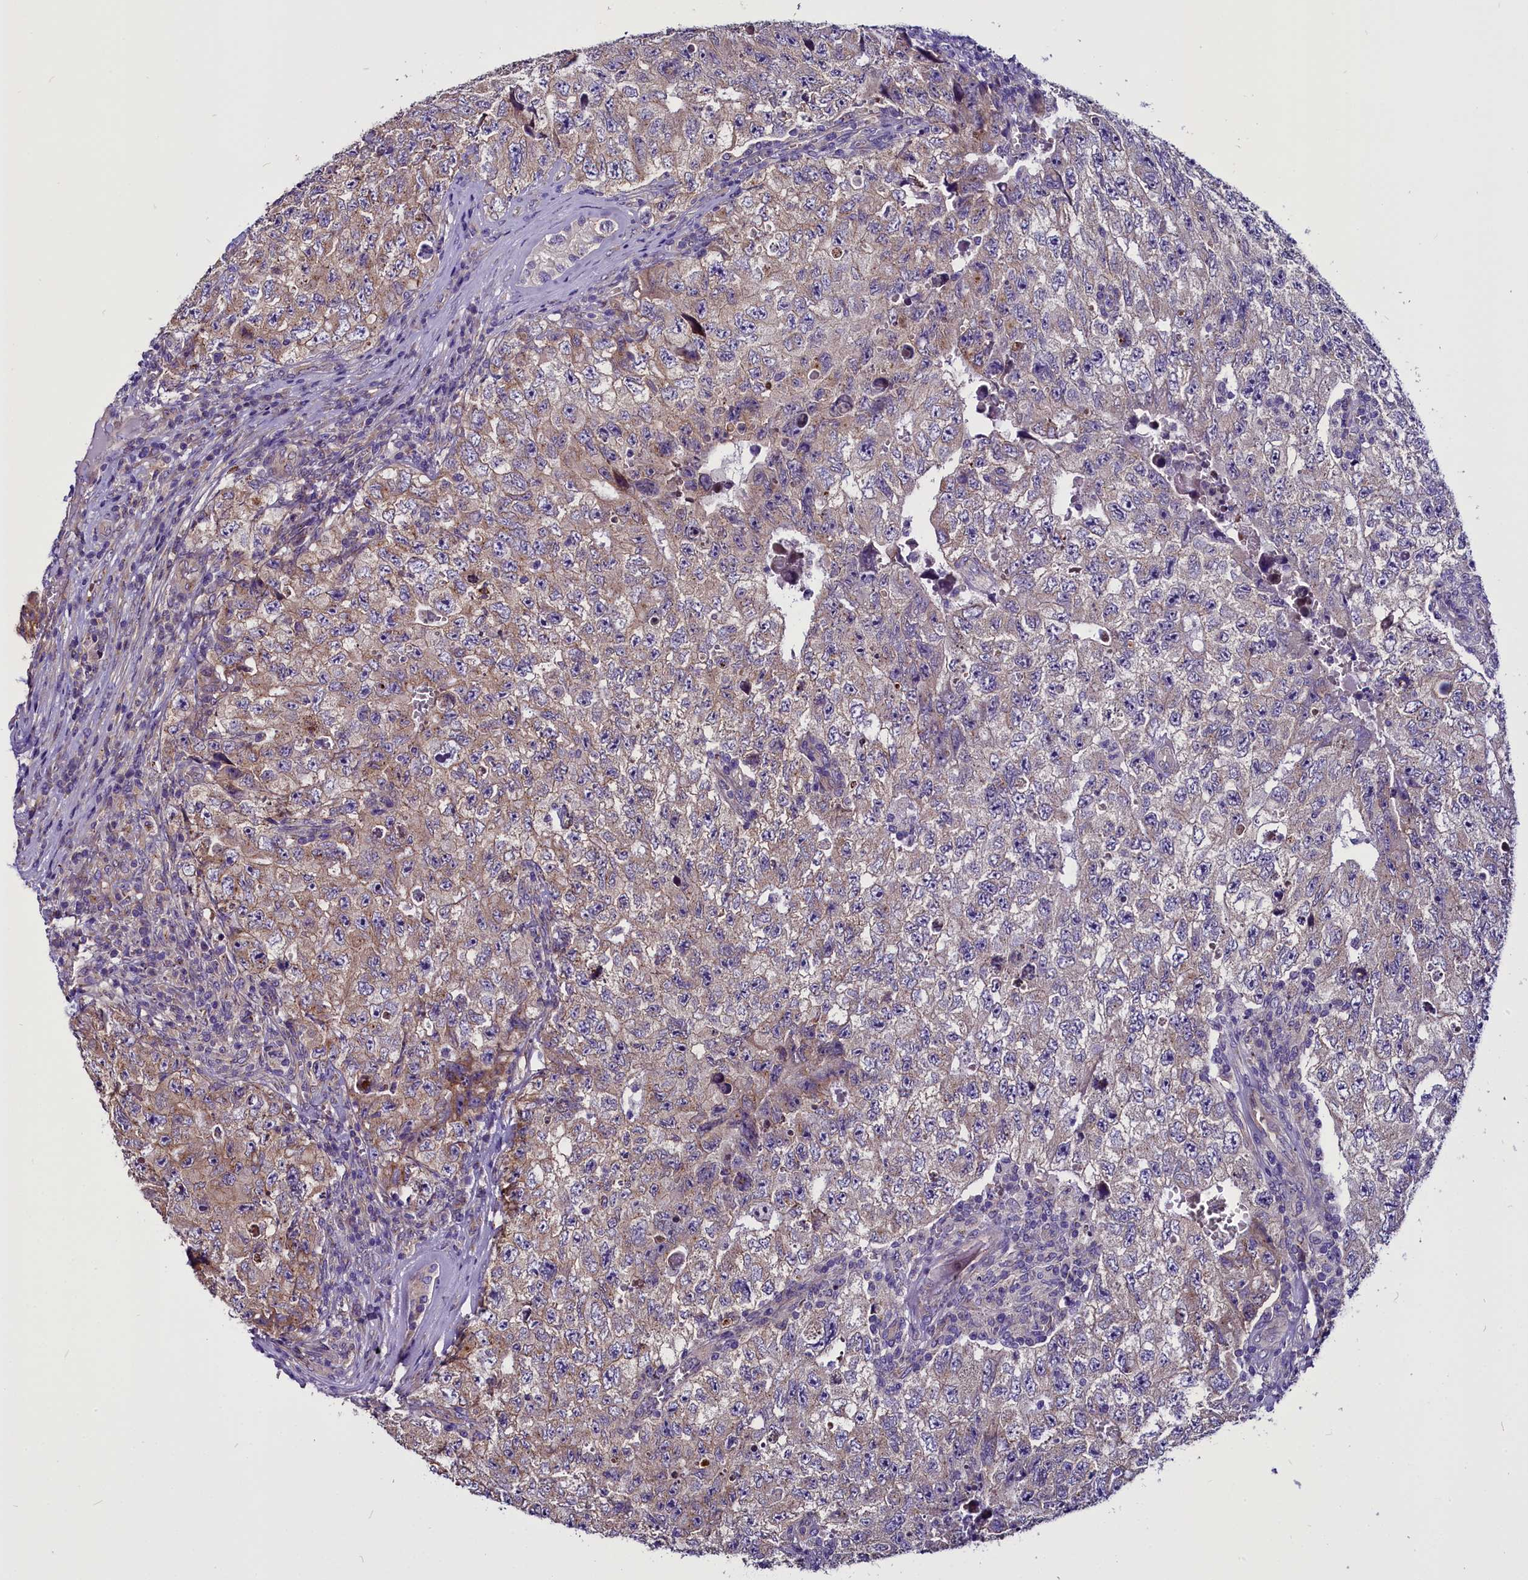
{"staining": {"intensity": "weak", "quantity": "25%-75%", "location": "cytoplasmic/membranous"}, "tissue": "testis cancer", "cell_type": "Tumor cells", "image_type": "cancer", "snomed": [{"axis": "morphology", "description": "Carcinoma, Embryonal, NOS"}, {"axis": "topography", "description": "Testis"}], "caption": "Protein staining of testis cancer tissue shows weak cytoplasmic/membranous staining in approximately 25%-75% of tumor cells. The staining is performed using DAB brown chromogen to label protein expression. The nuclei are counter-stained blue using hematoxylin.", "gene": "CEP170", "patient": {"sex": "male", "age": 17}}